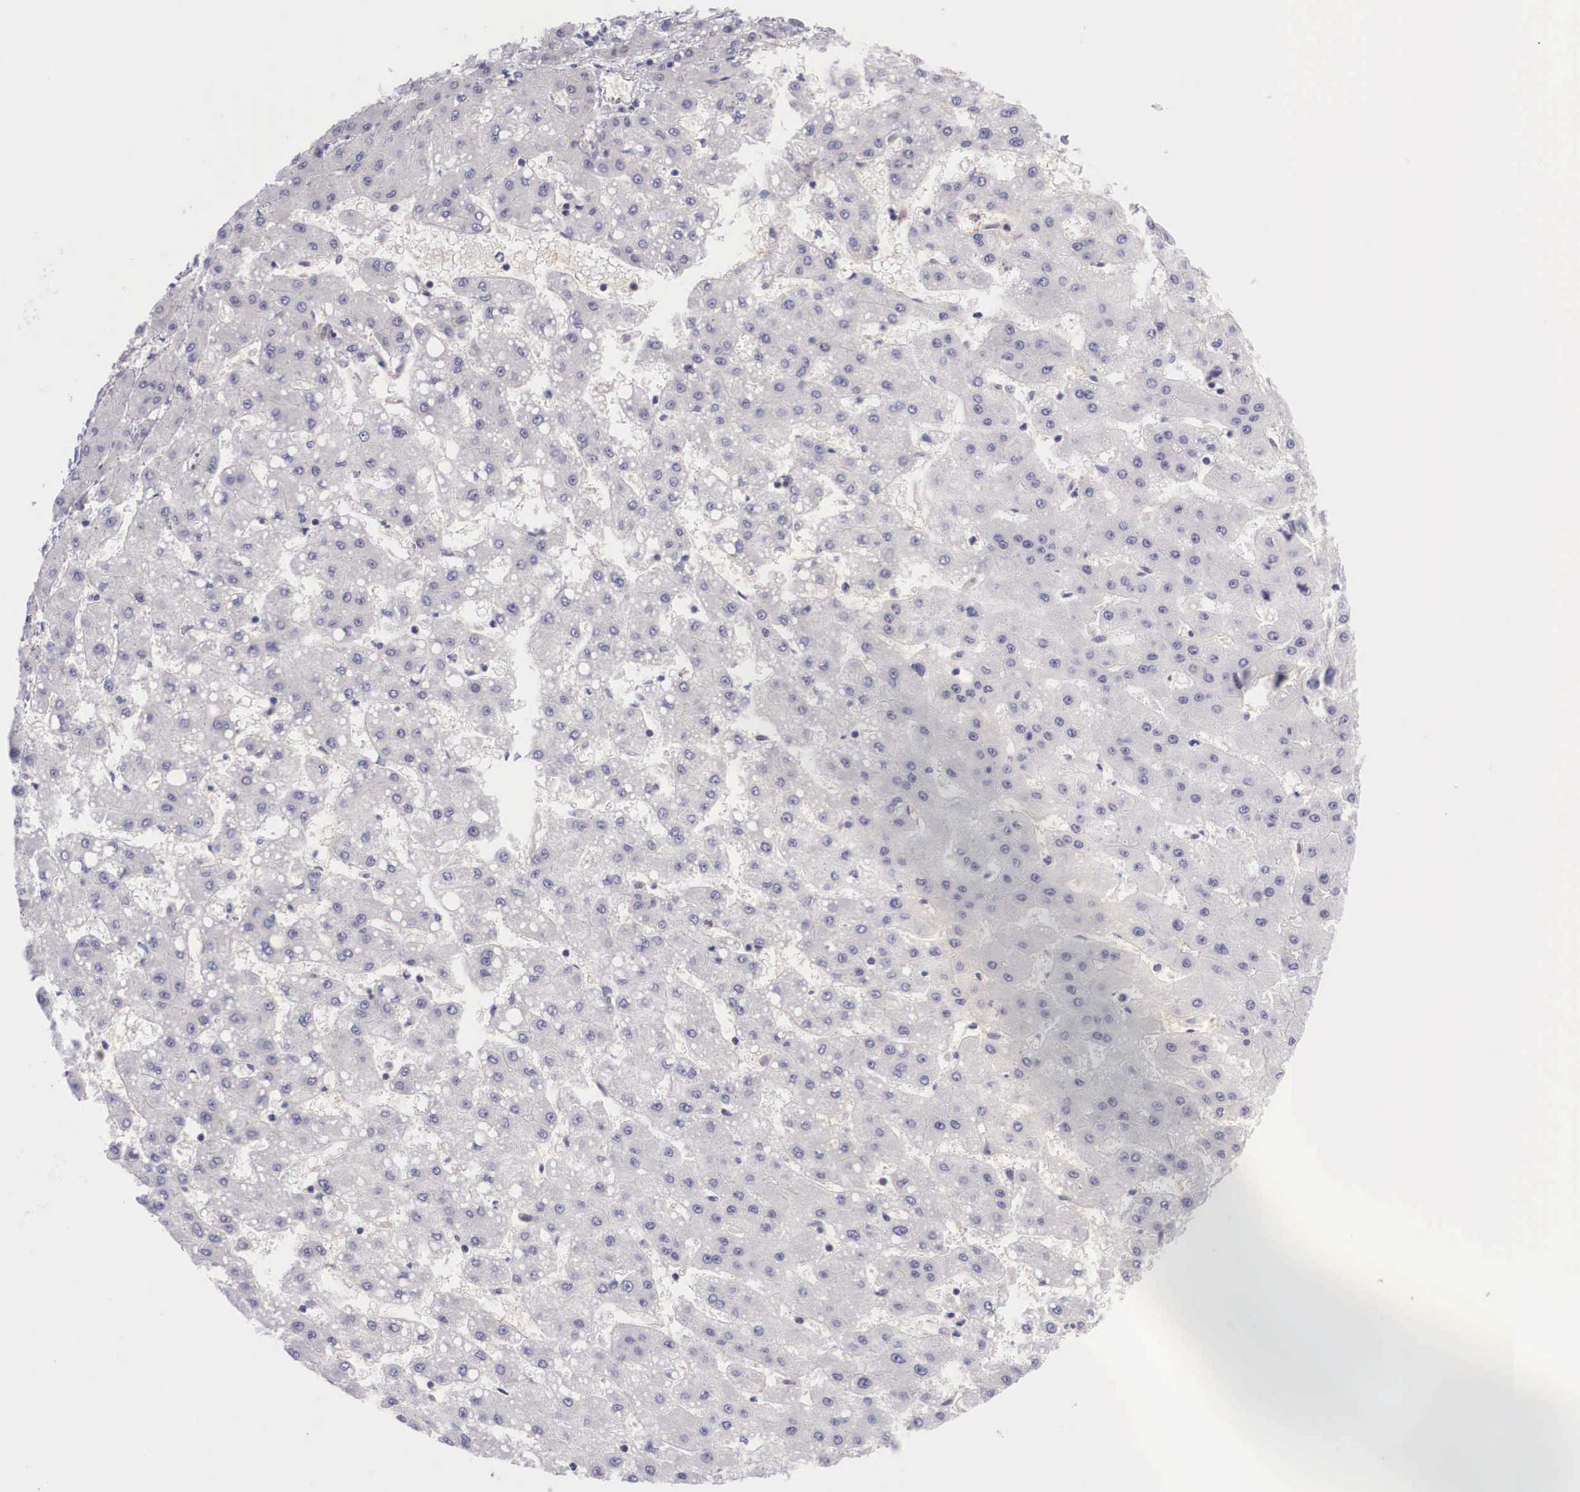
{"staining": {"intensity": "negative", "quantity": "none", "location": "none"}, "tissue": "liver cancer", "cell_type": "Tumor cells", "image_type": "cancer", "snomed": [{"axis": "morphology", "description": "Carcinoma, Hepatocellular, NOS"}, {"axis": "topography", "description": "Liver"}], "caption": "Immunohistochemistry micrograph of neoplastic tissue: hepatocellular carcinoma (liver) stained with DAB shows no significant protein positivity in tumor cells.", "gene": "IGBP1", "patient": {"sex": "female", "age": 52}}